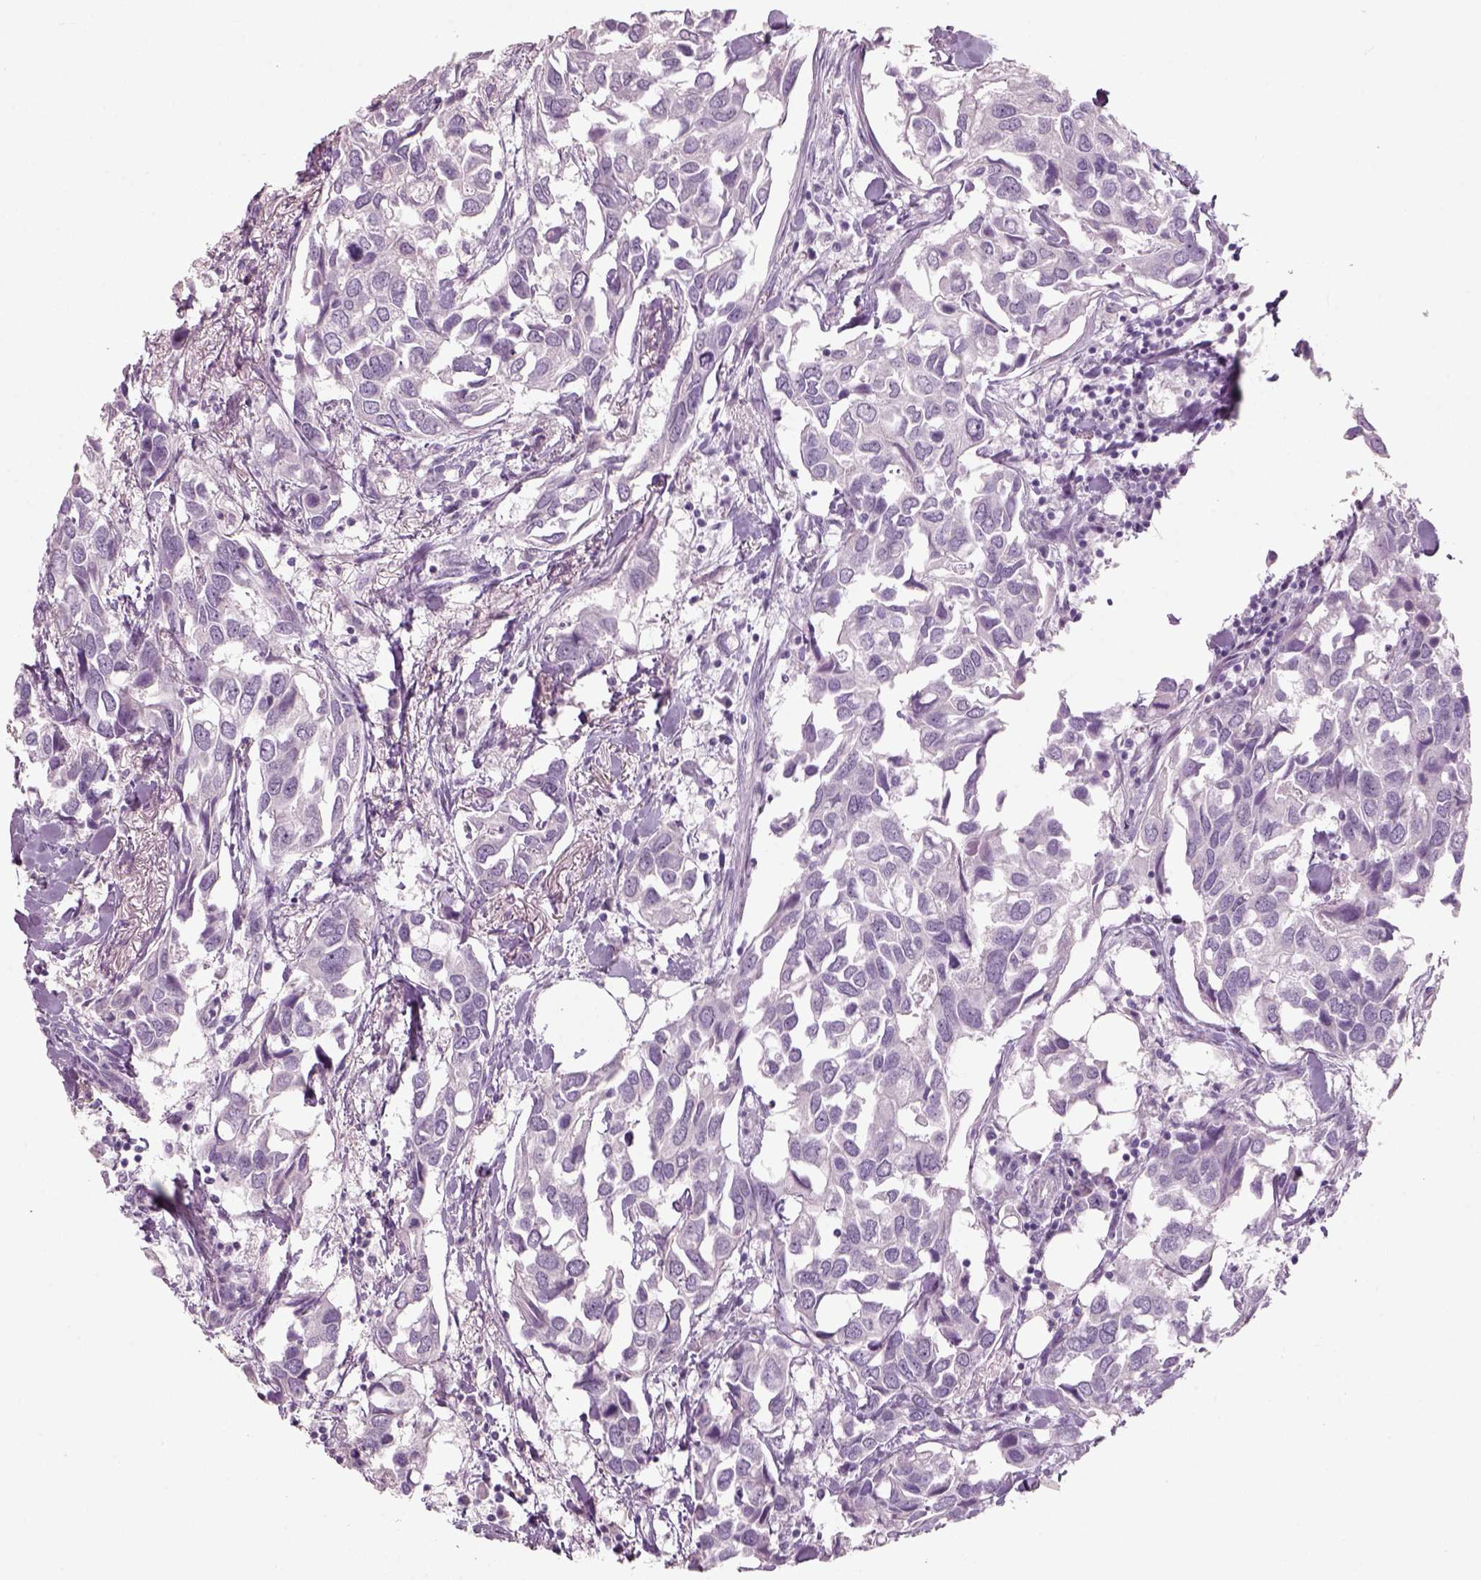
{"staining": {"intensity": "negative", "quantity": "none", "location": "none"}, "tissue": "breast cancer", "cell_type": "Tumor cells", "image_type": "cancer", "snomed": [{"axis": "morphology", "description": "Duct carcinoma"}, {"axis": "topography", "description": "Breast"}], "caption": "High power microscopy histopathology image of an immunohistochemistry (IHC) photomicrograph of breast invasive ductal carcinoma, revealing no significant positivity in tumor cells. (Immunohistochemistry (ihc), brightfield microscopy, high magnification).", "gene": "SLC6A2", "patient": {"sex": "female", "age": 83}}